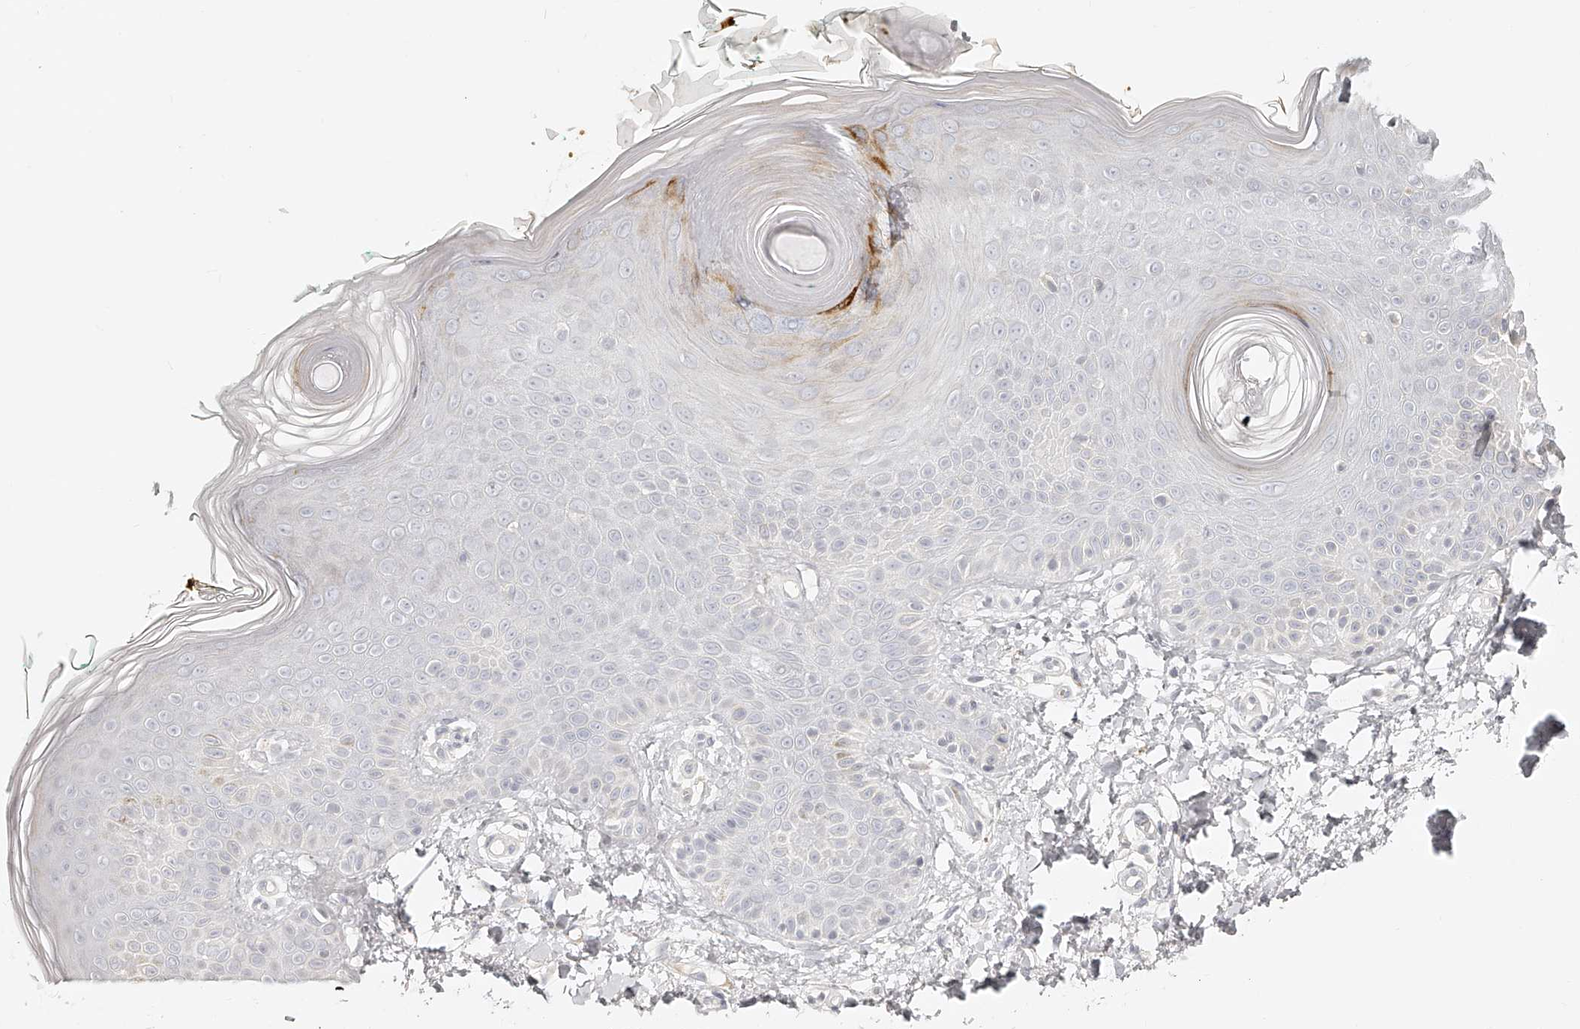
{"staining": {"intensity": "negative", "quantity": "none", "location": "none"}, "tissue": "skin", "cell_type": "Fibroblasts", "image_type": "normal", "snomed": [{"axis": "morphology", "description": "Normal tissue, NOS"}, {"axis": "topography", "description": "Skin"}], "caption": "The immunohistochemistry (IHC) micrograph has no significant positivity in fibroblasts of skin. (Stains: DAB immunohistochemistry (IHC) with hematoxylin counter stain, Microscopy: brightfield microscopy at high magnification).", "gene": "ITGB3", "patient": {"sex": "male", "age": 37}}